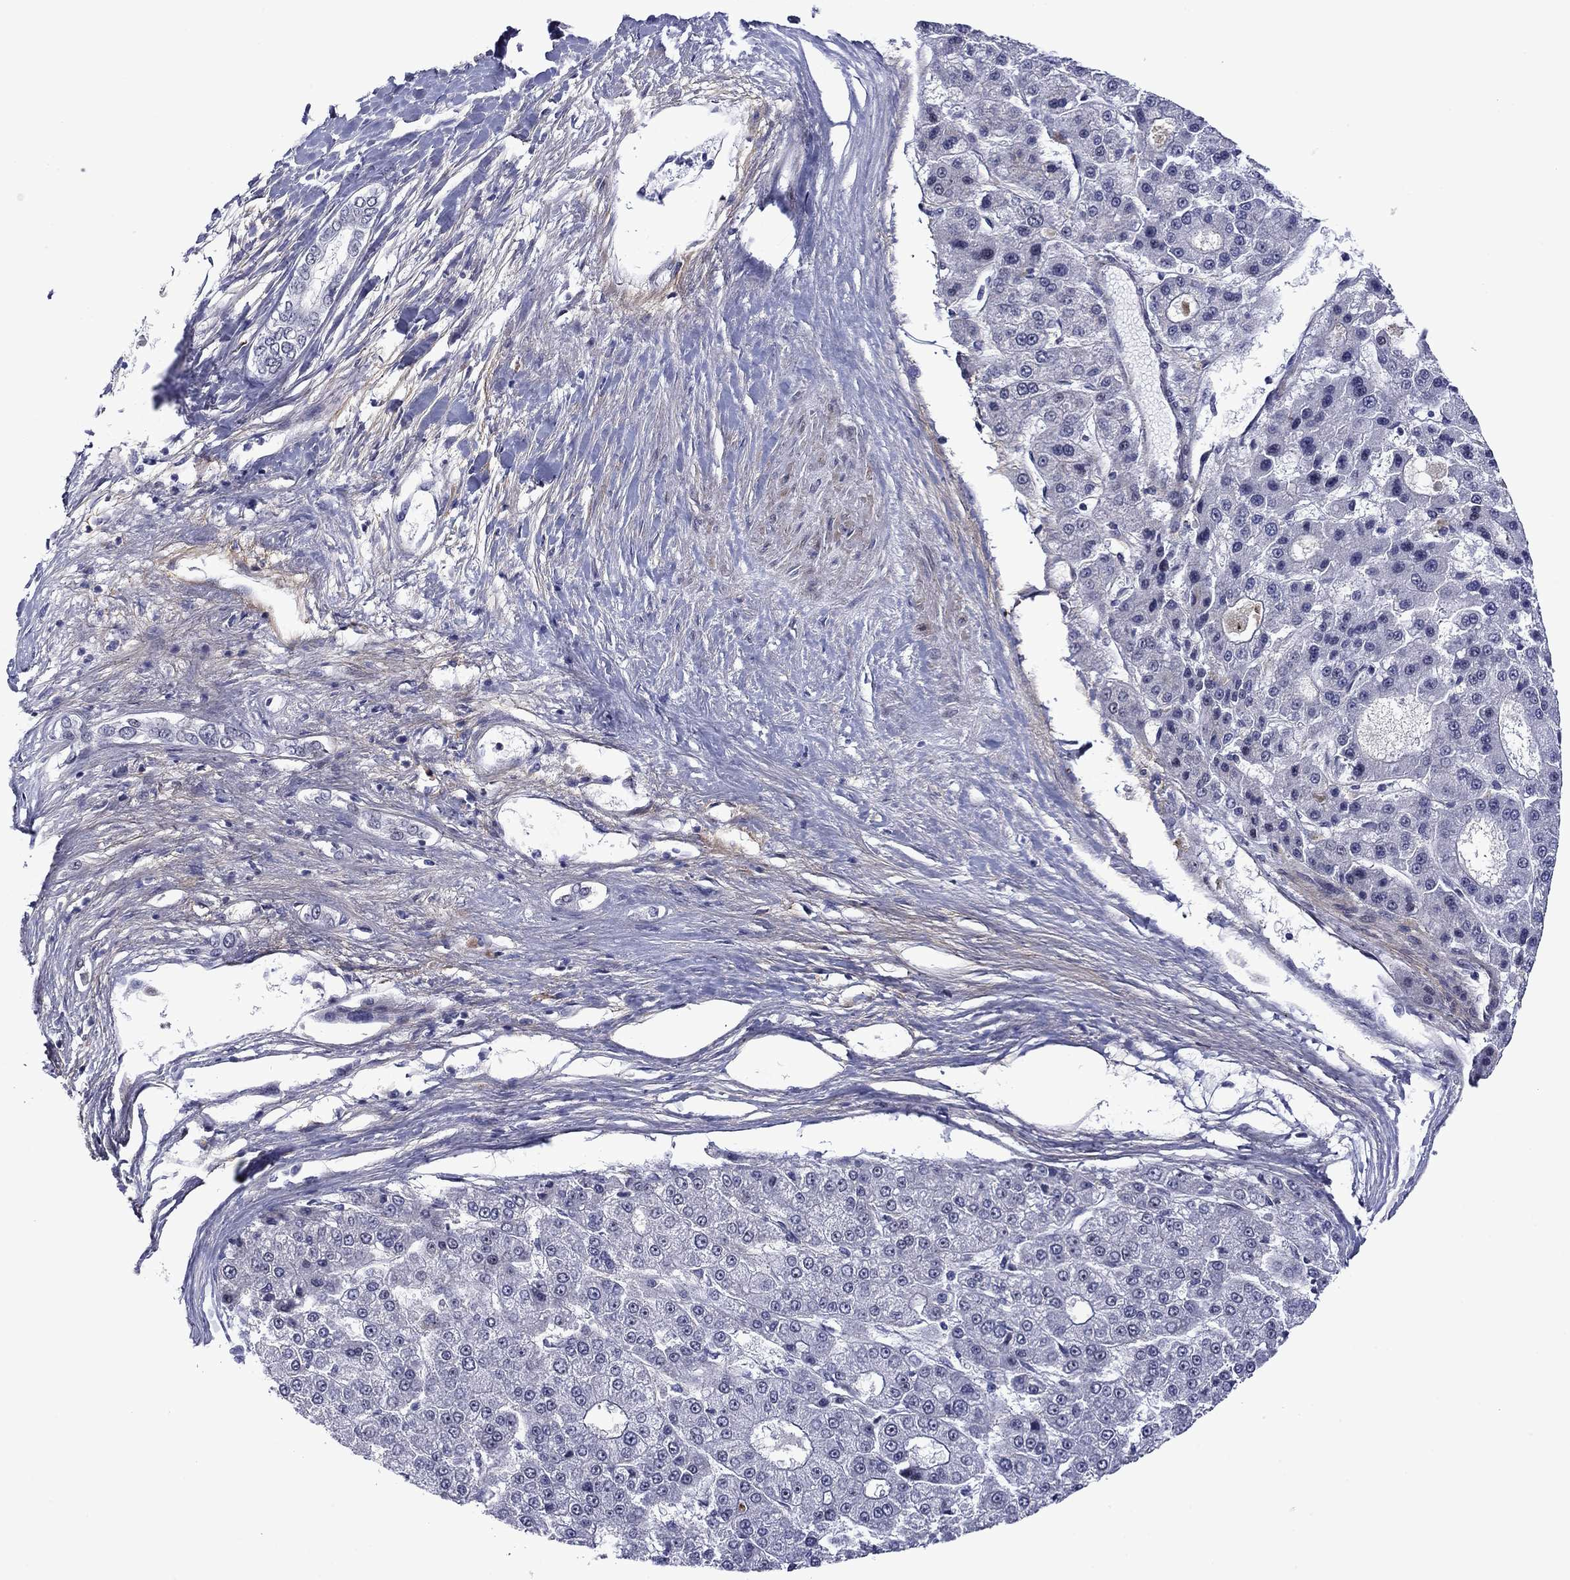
{"staining": {"intensity": "negative", "quantity": "none", "location": "none"}, "tissue": "liver cancer", "cell_type": "Tumor cells", "image_type": "cancer", "snomed": [{"axis": "morphology", "description": "Carcinoma, Hepatocellular, NOS"}, {"axis": "topography", "description": "Liver"}], "caption": "A high-resolution histopathology image shows immunohistochemistry staining of hepatocellular carcinoma (liver), which reveals no significant staining in tumor cells. Nuclei are stained in blue.", "gene": "SURF2", "patient": {"sex": "male", "age": 70}}